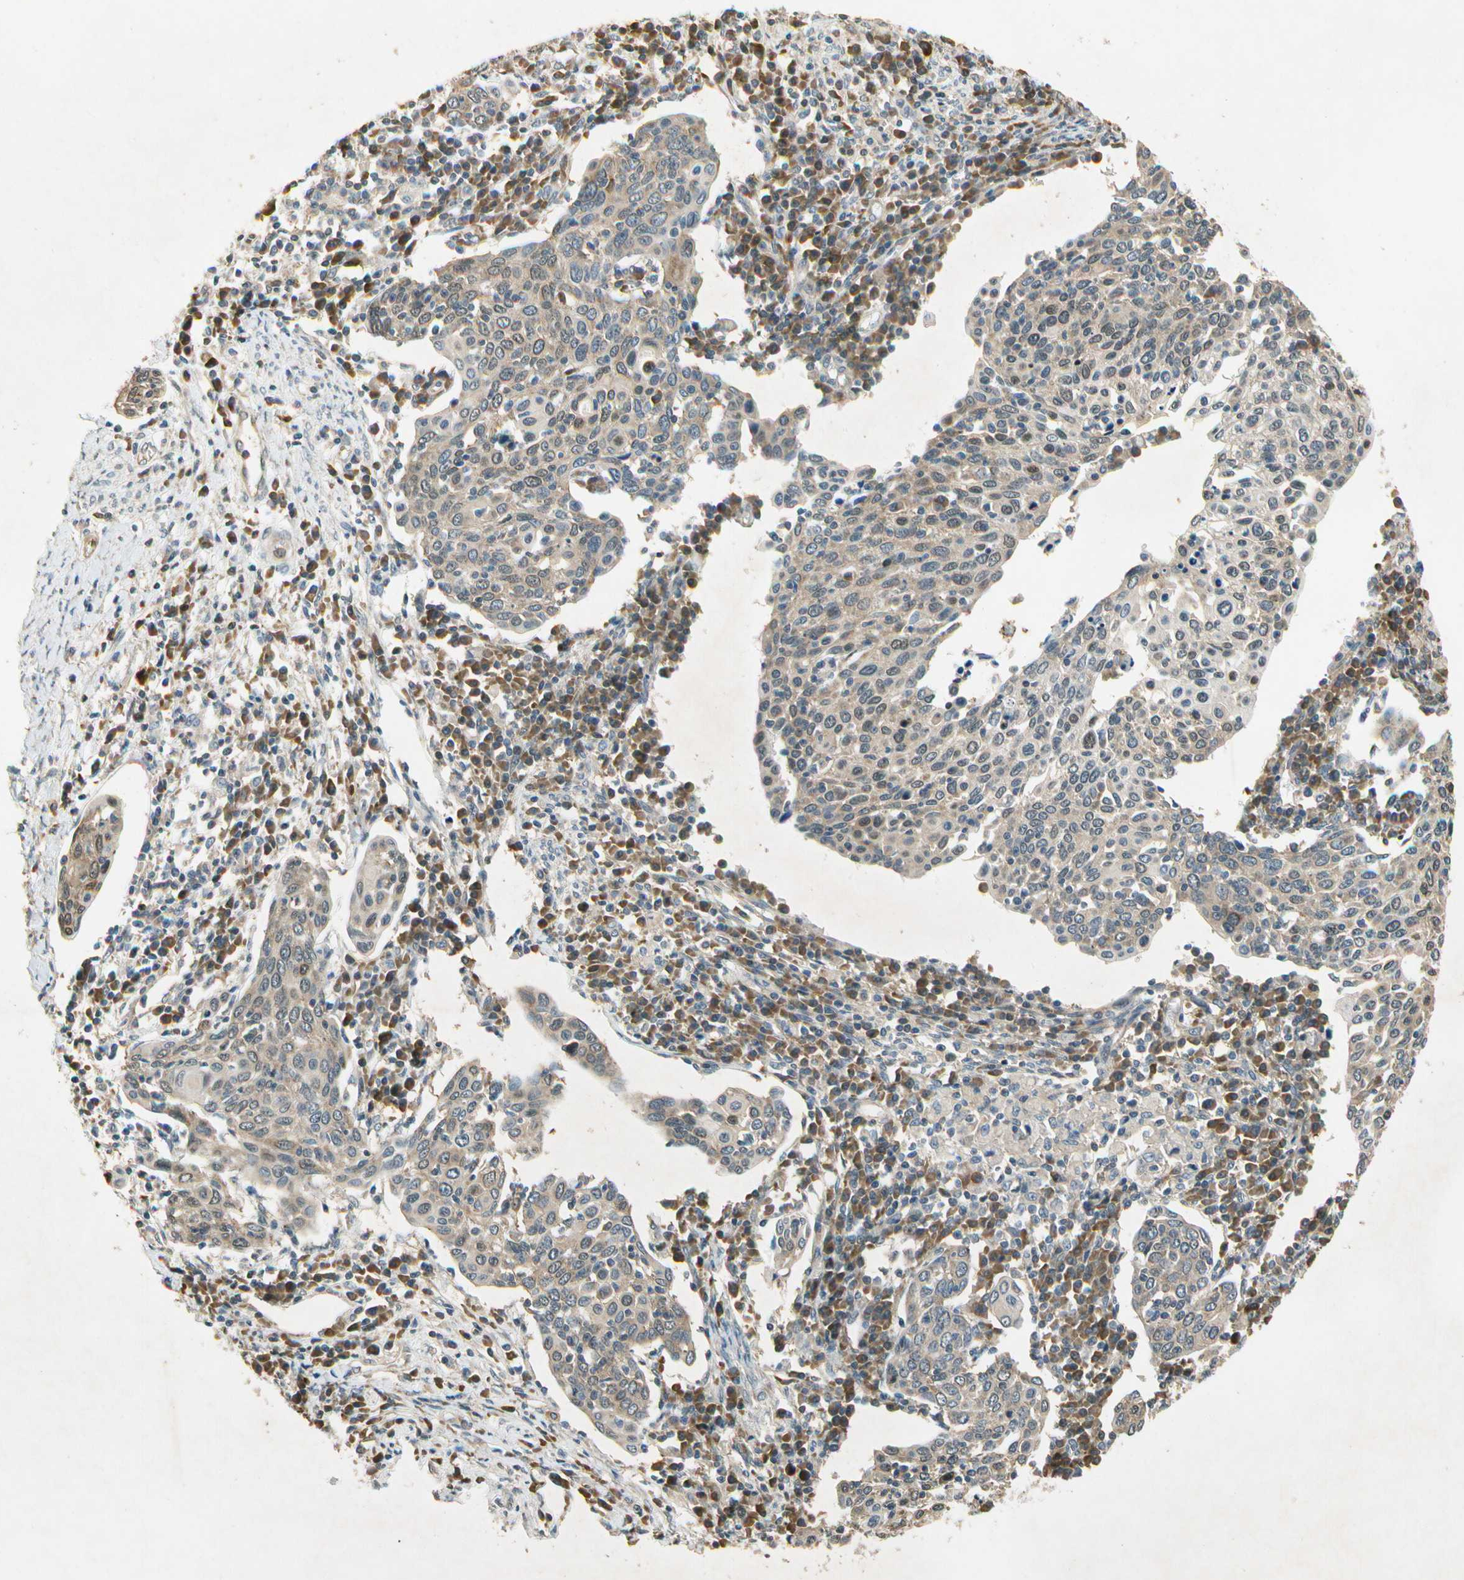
{"staining": {"intensity": "weak", "quantity": "25%-75%", "location": "cytoplasmic/membranous"}, "tissue": "cervical cancer", "cell_type": "Tumor cells", "image_type": "cancer", "snomed": [{"axis": "morphology", "description": "Squamous cell carcinoma, NOS"}, {"axis": "topography", "description": "Cervix"}], "caption": "DAB immunohistochemical staining of human cervical cancer (squamous cell carcinoma) demonstrates weak cytoplasmic/membranous protein staining in about 25%-75% of tumor cells. Immunohistochemistry stains the protein of interest in brown and the nuclei are stained blue.", "gene": "EIF1AX", "patient": {"sex": "female", "age": 40}}